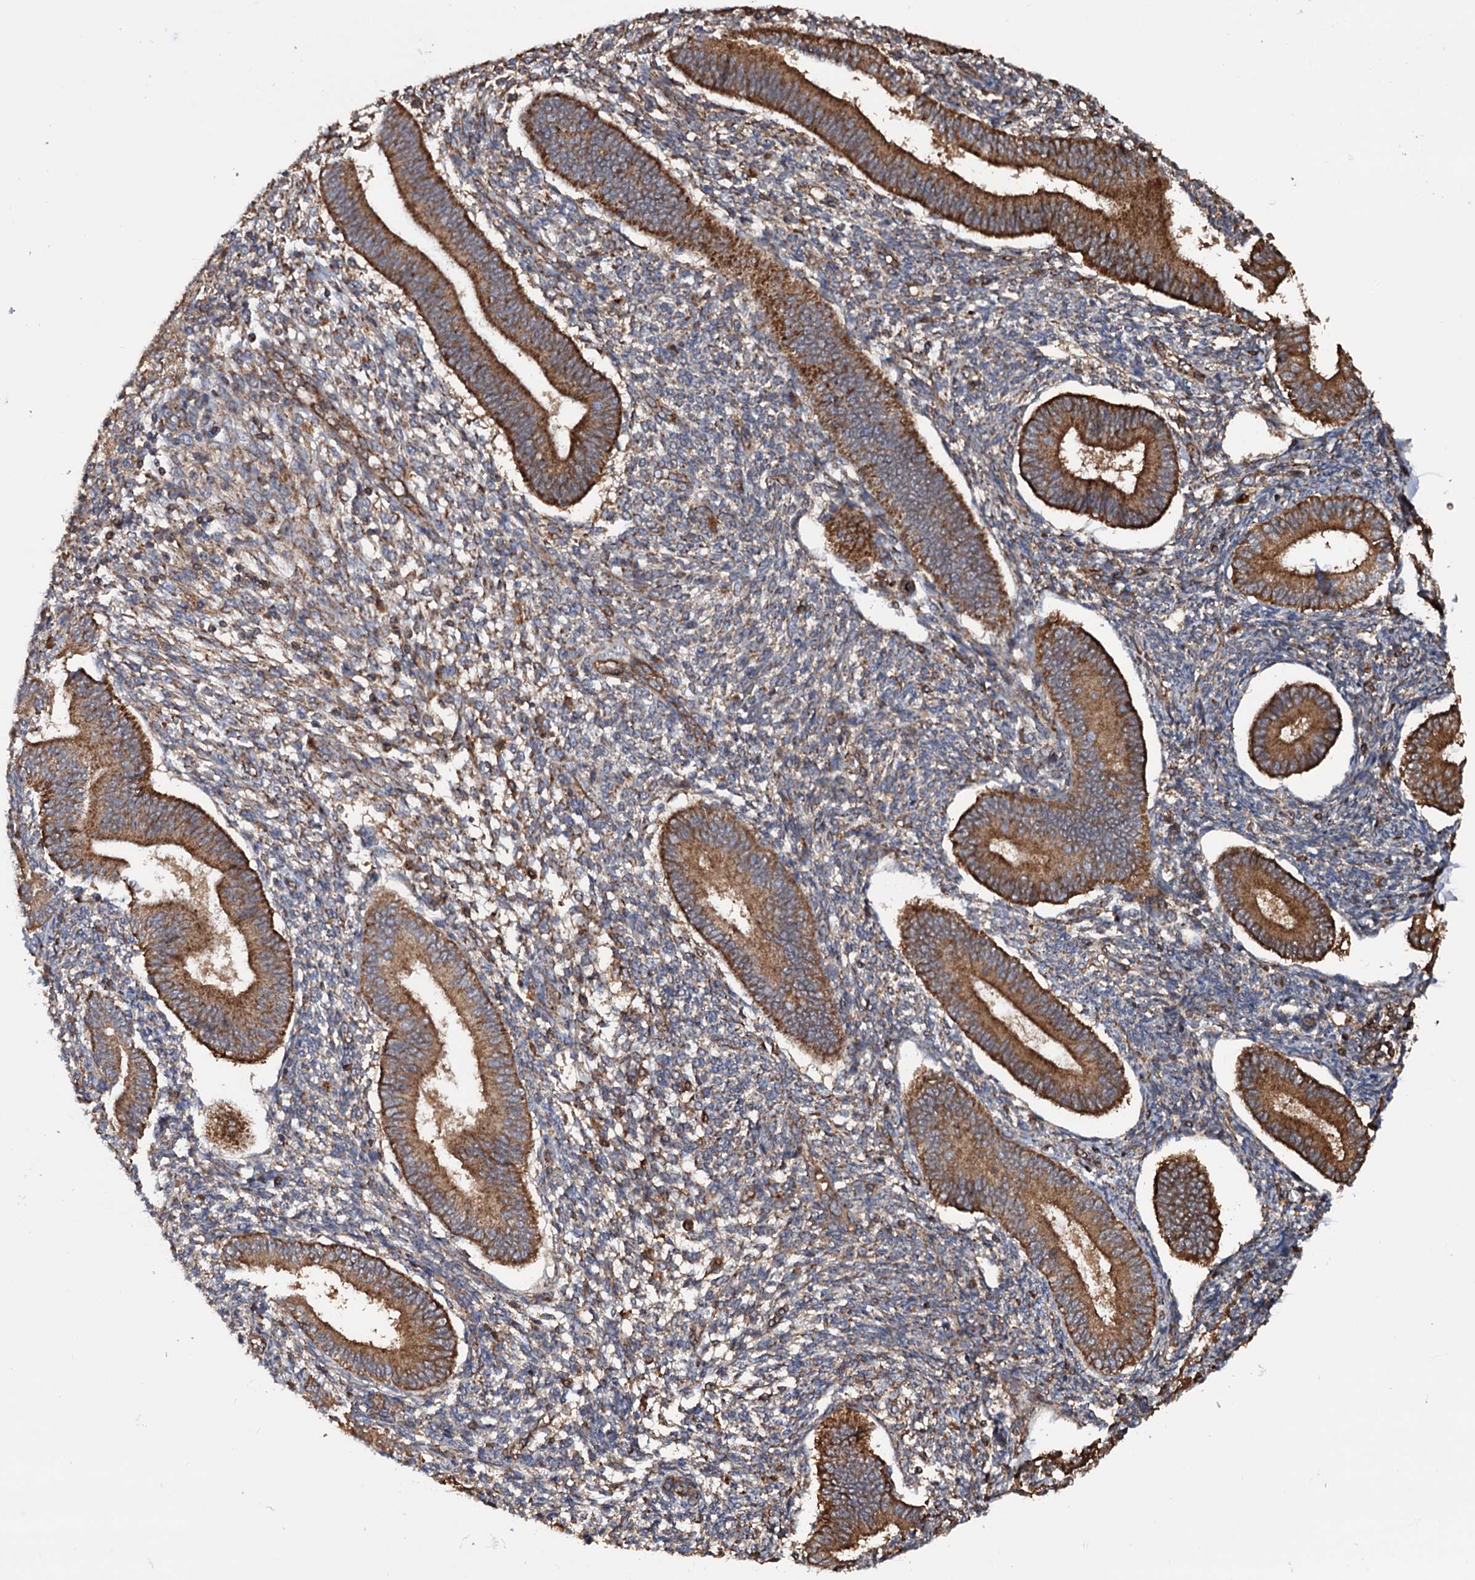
{"staining": {"intensity": "moderate", "quantity": "25%-75%", "location": "cytoplasmic/membranous"}, "tissue": "endometrium", "cell_type": "Cells in endometrial stroma", "image_type": "normal", "snomed": [{"axis": "morphology", "description": "Normal tissue, NOS"}, {"axis": "topography", "description": "Uterus"}, {"axis": "topography", "description": "Endometrium"}], "caption": "Protein expression analysis of normal endometrium demonstrates moderate cytoplasmic/membranous expression in approximately 25%-75% of cells in endometrial stroma.", "gene": "MRPL42", "patient": {"sex": "female", "age": 48}}